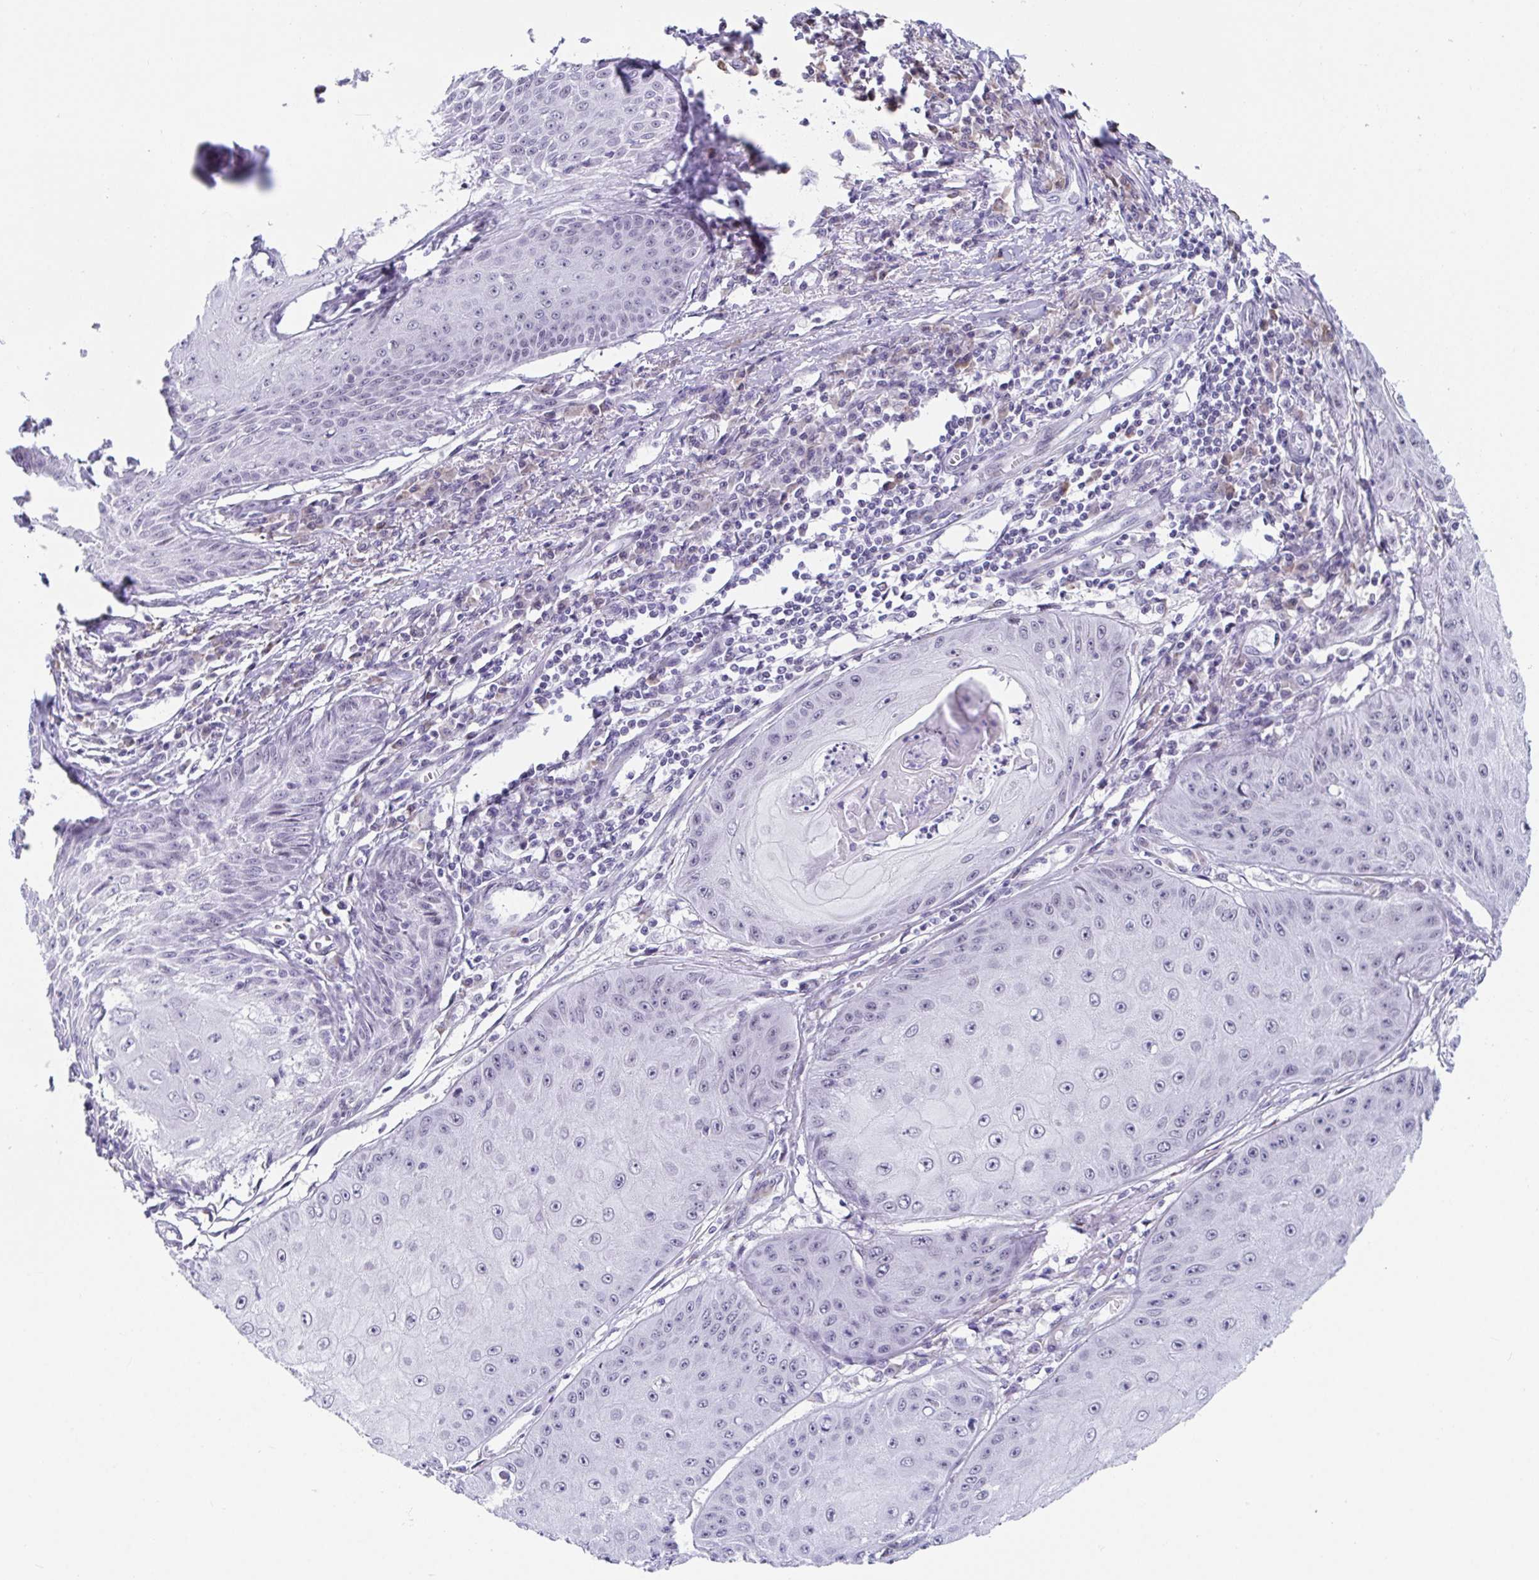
{"staining": {"intensity": "negative", "quantity": "none", "location": "none"}, "tissue": "skin cancer", "cell_type": "Tumor cells", "image_type": "cancer", "snomed": [{"axis": "morphology", "description": "Squamous cell carcinoma, NOS"}, {"axis": "topography", "description": "Skin"}], "caption": "Tumor cells show no significant staining in squamous cell carcinoma (skin).", "gene": "WDR72", "patient": {"sex": "male", "age": 70}}